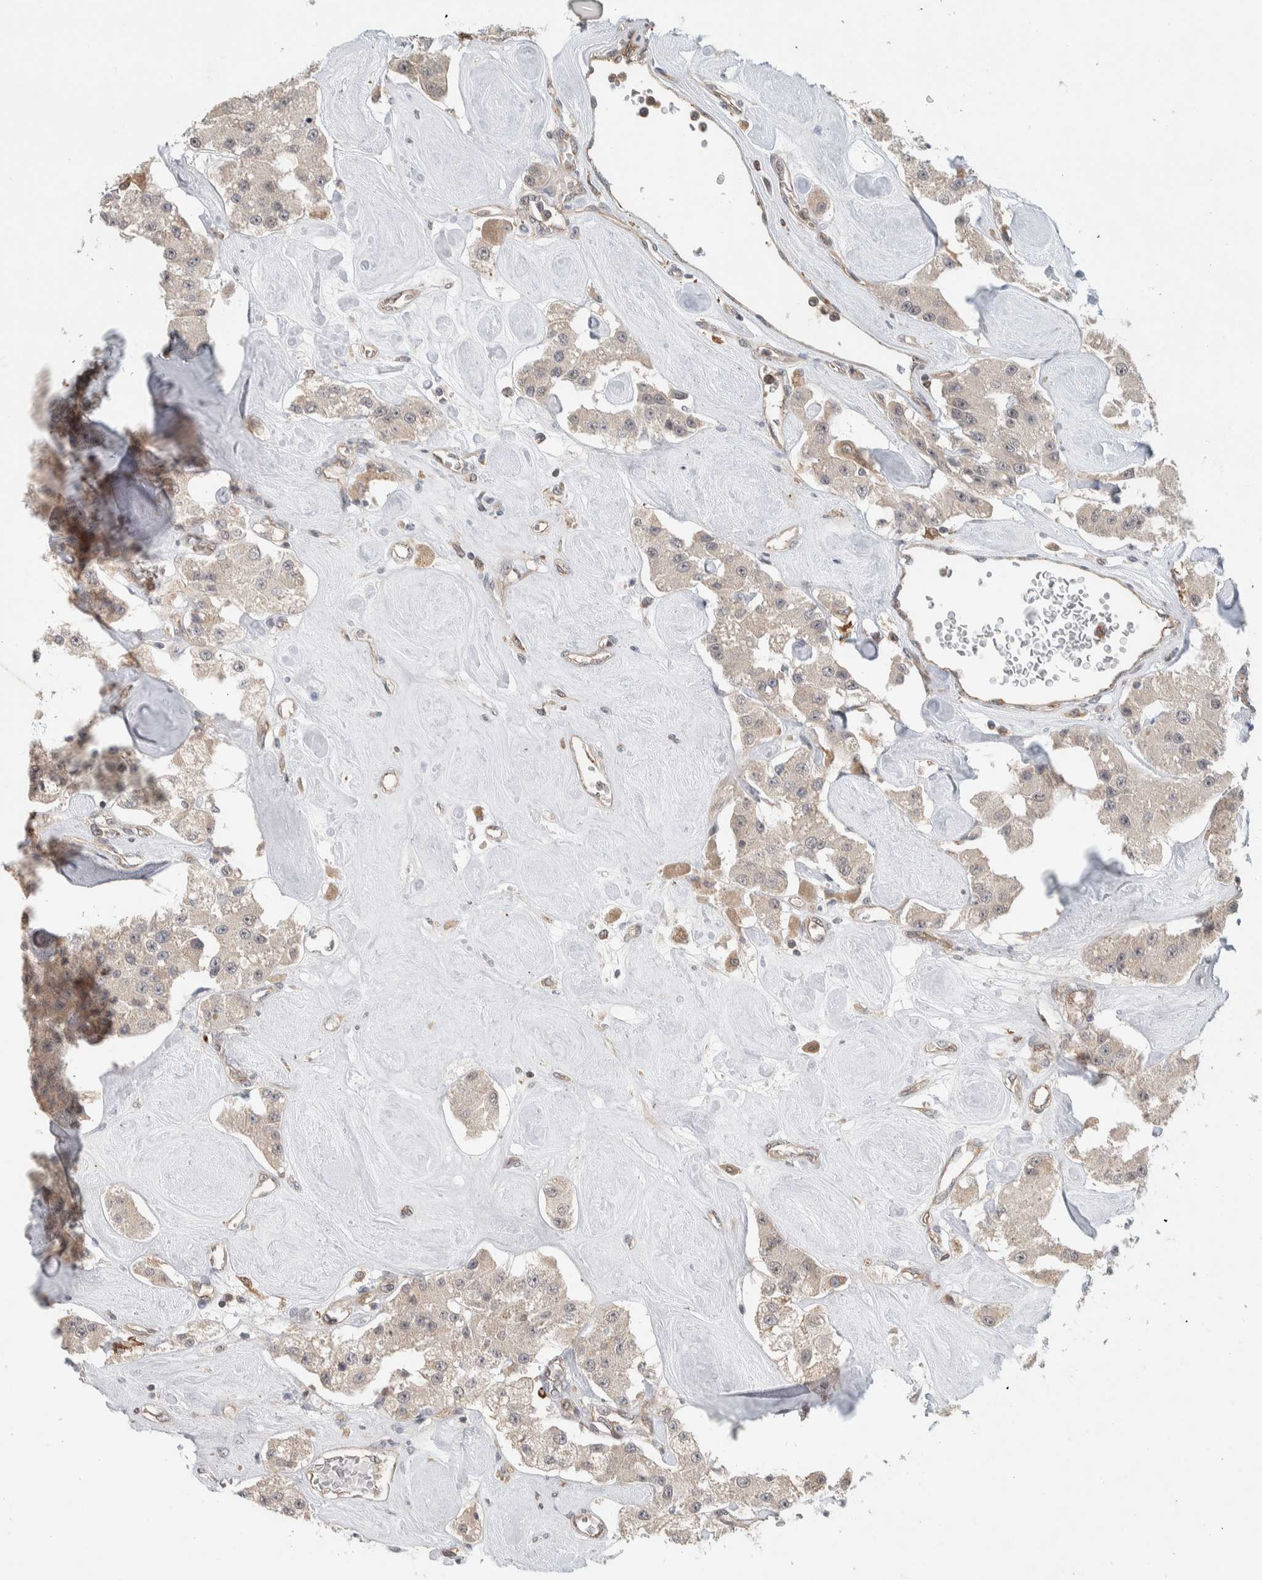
{"staining": {"intensity": "weak", "quantity": "<25%", "location": "cytoplasmic/membranous"}, "tissue": "carcinoid", "cell_type": "Tumor cells", "image_type": "cancer", "snomed": [{"axis": "morphology", "description": "Carcinoid, malignant, NOS"}, {"axis": "topography", "description": "Pancreas"}], "caption": "Tumor cells are negative for protein expression in human carcinoid. The staining is performed using DAB (3,3'-diaminobenzidine) brown chromogen with nuclei counter-stained in using hematoxylin.", "gene": "DEPTOR", "patient": {"sex": "male", "age": 41}}